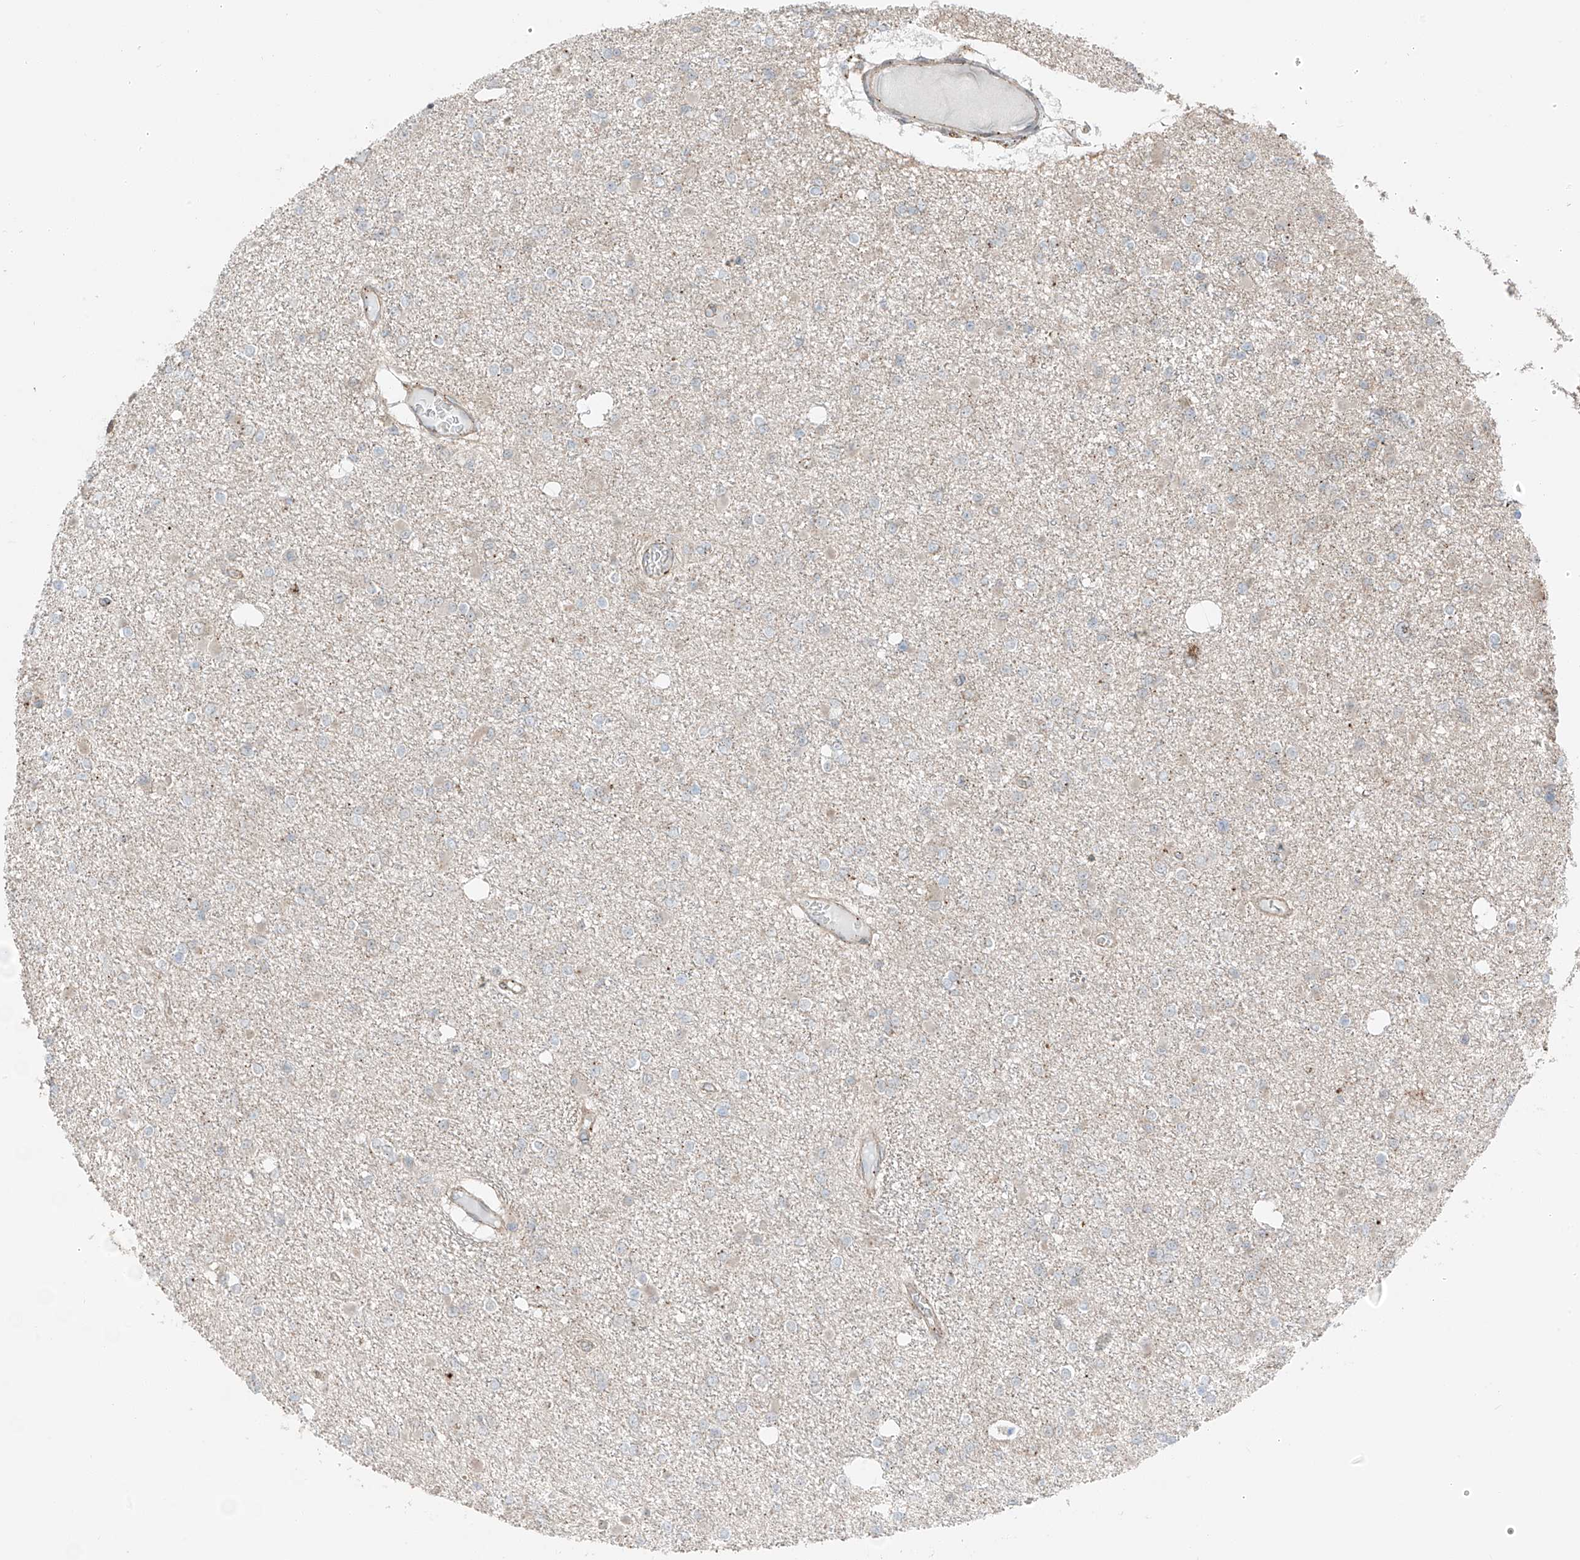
{"staining": {"intensity": "negative", "quantity": "none", "location": "none"}, "tissue": "glioma", "cell_type": "Tumor cells", "image_type": "cancer", "snomed": [{"axis": "morphology", "description": "Glioma, malignant, Low grade"}, {"axis": "topography", "description": "Brain"}], "caption": "Immunohistochemical staining of glioma reveals no significant positivity in tumor cells.", "gene": "CEP162", "patient": {"sex": "female", "age": 22}}